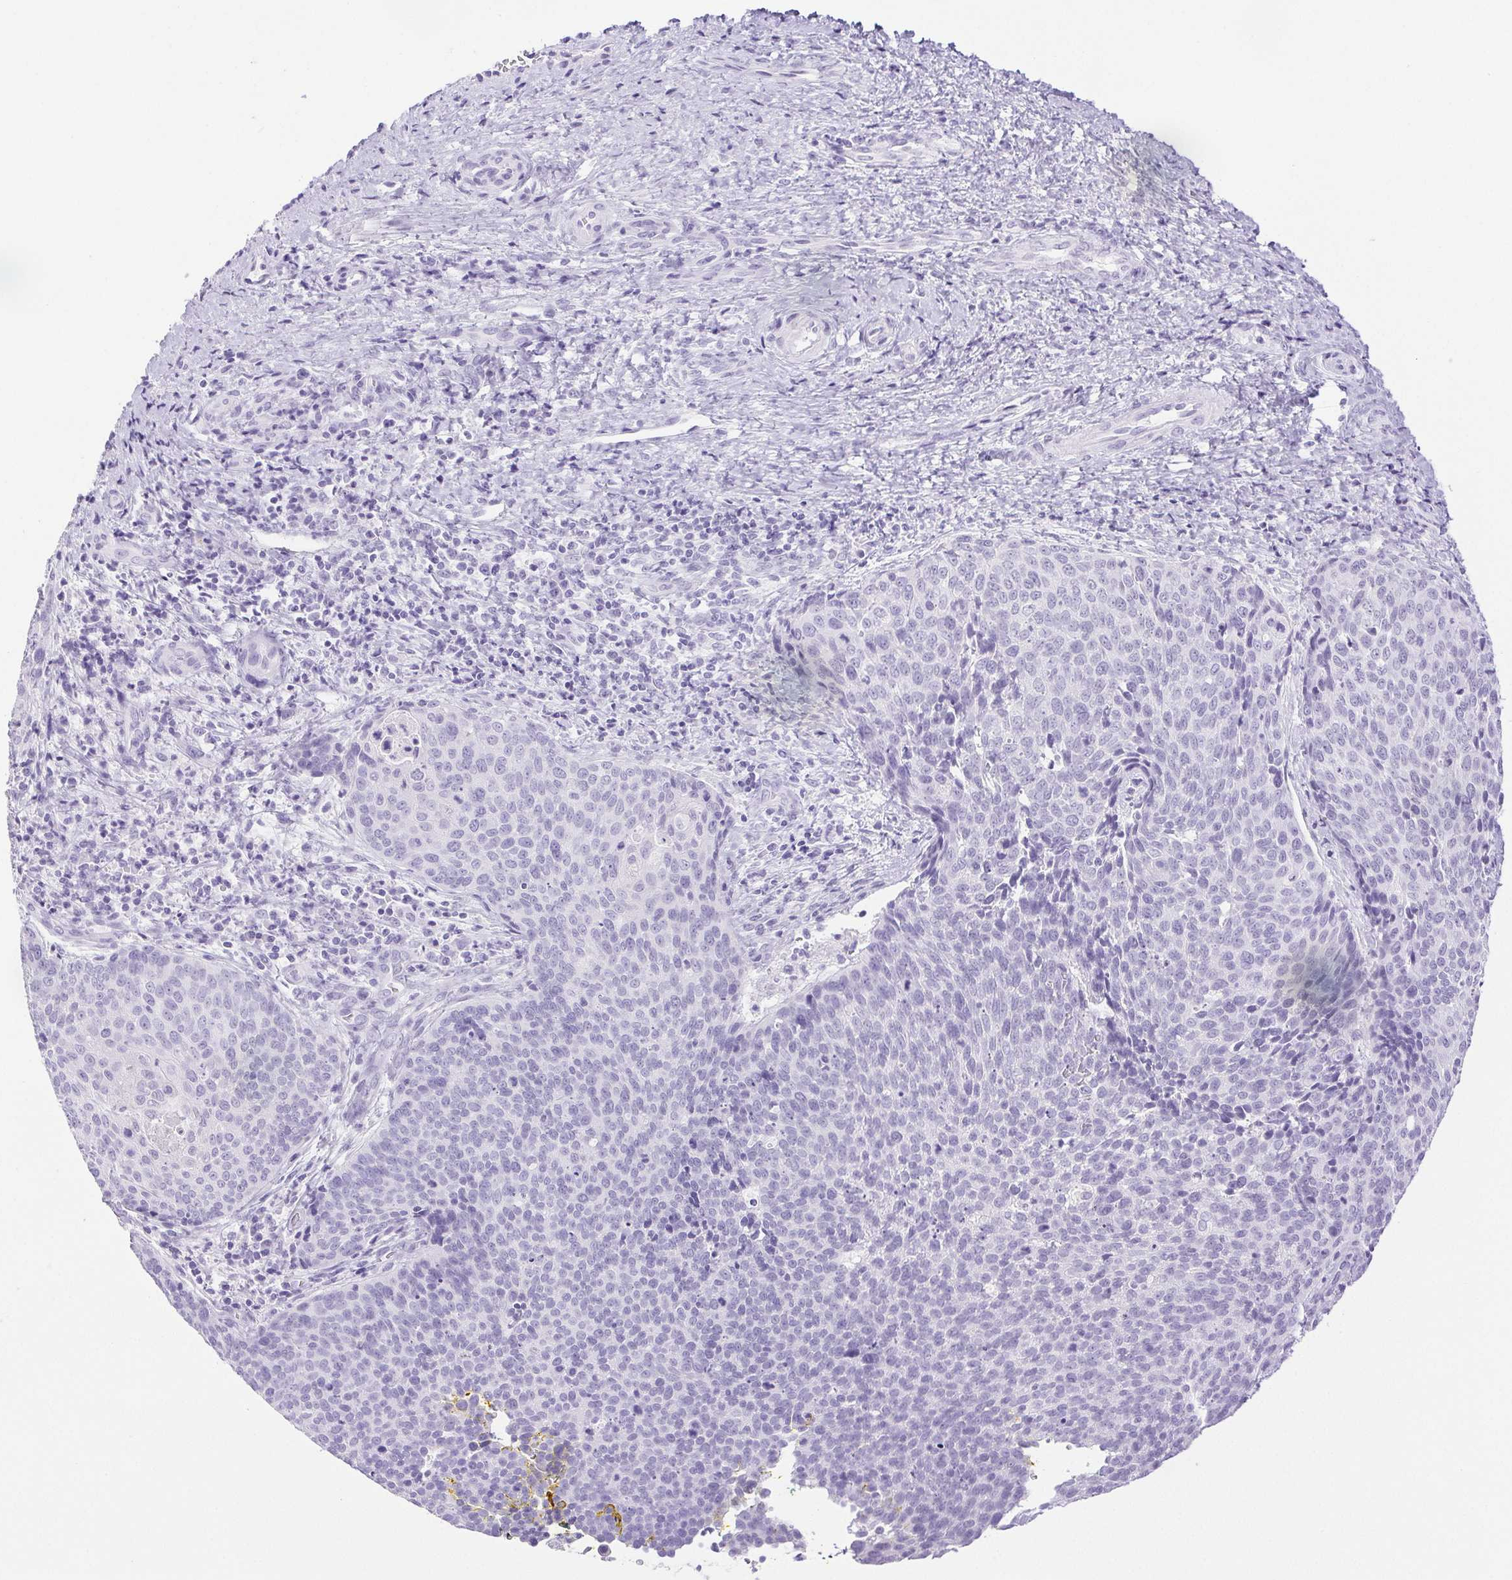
{"staining": {"intensity": "negative", "quantity": "none", "location": "none"}, "tissue": "cervical cancer", "cell_type": "Tumor cells", "image_type": "cancer", "snomed": [{"axis": "morphology", "description": "Squamous cell carcinoma, NOS"}, {"axis": "topography", "description": "Cervix"}], "caption": "The immunohistochemistry image has no significant staining in tumor cells of cervical cancer (squamous cell carcinoma) tissue.", "gene": "HLA-G", "patient": {"sex": "female", "age": 34}}